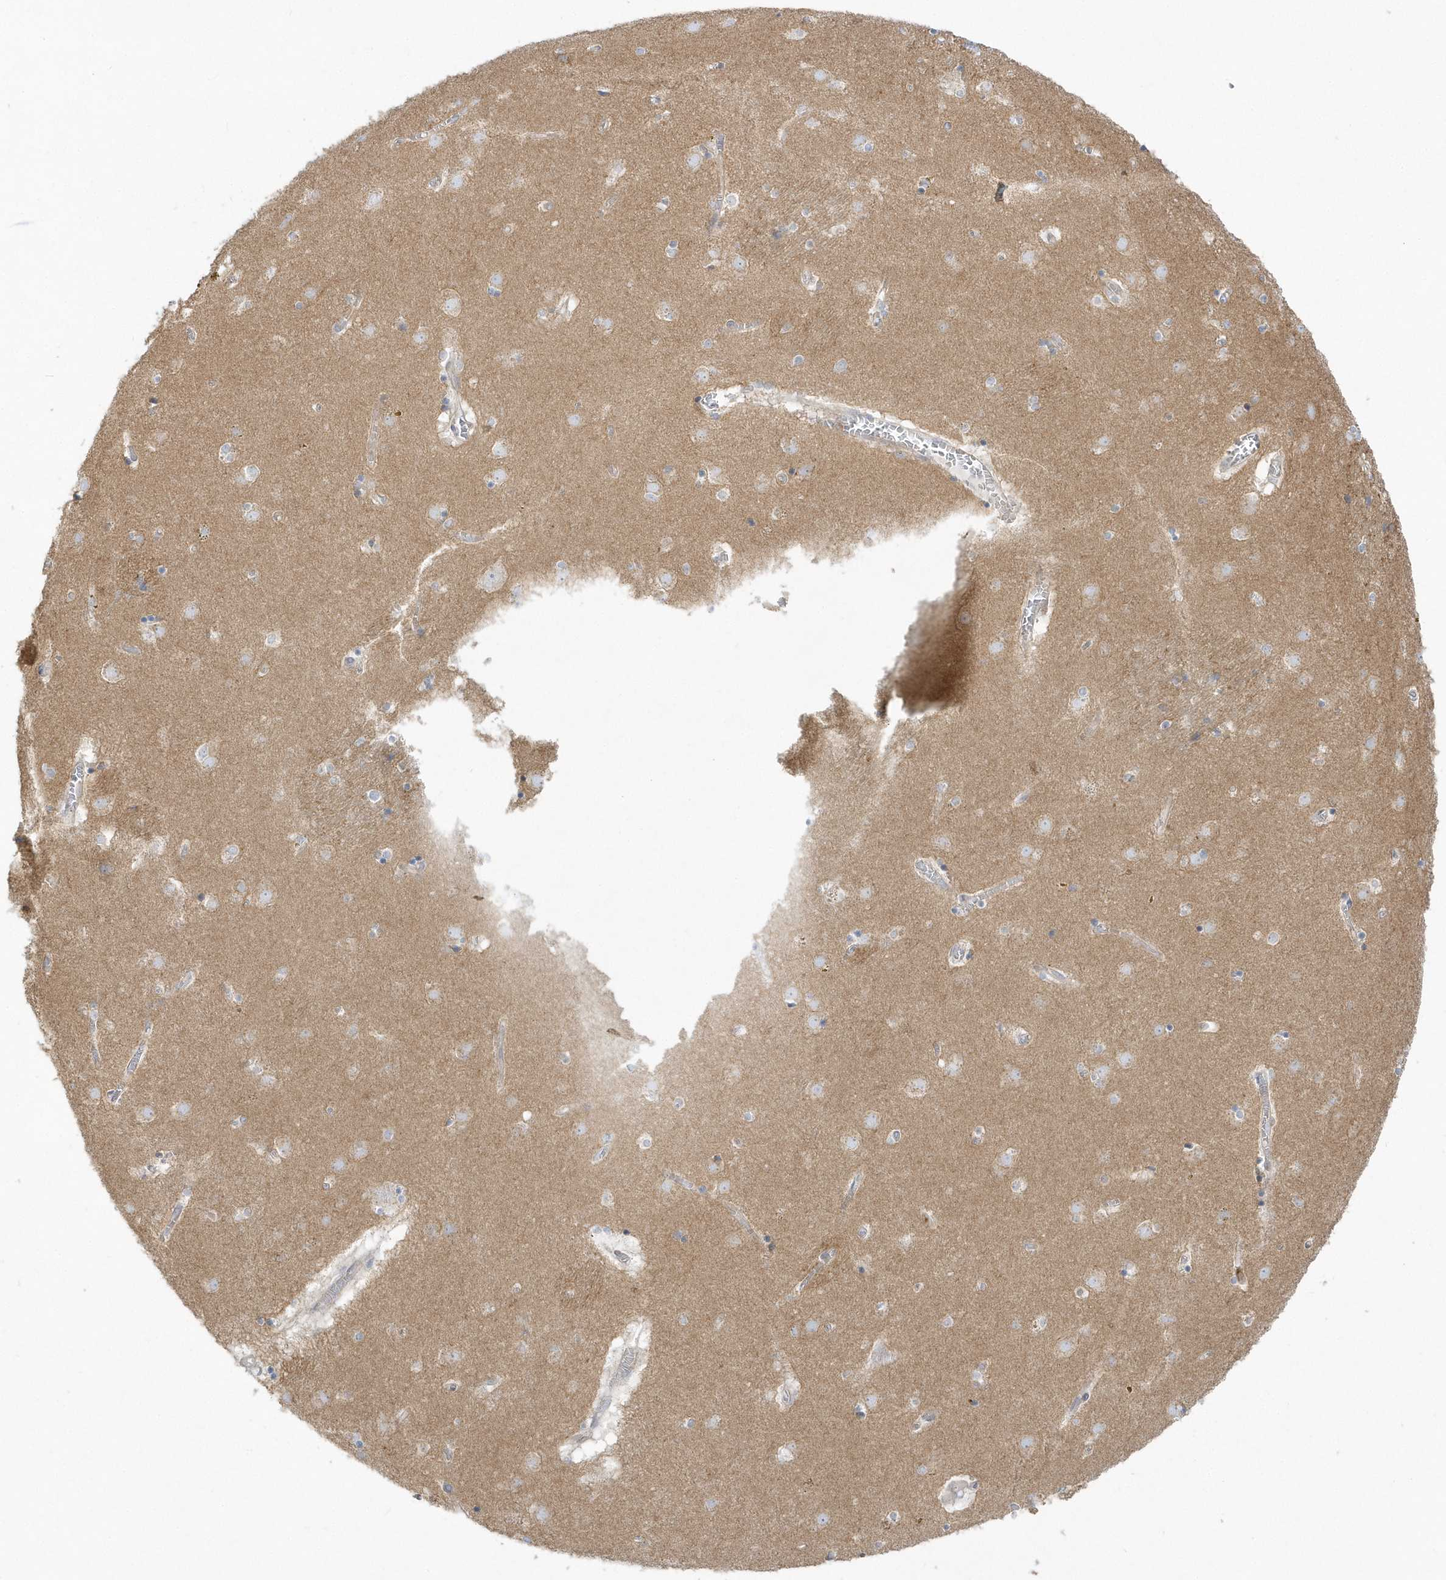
{"staining": {"intensity": "negative", "quantity": "none", "location": "none"}, "tissue": "caudate", "cell_type": "Glial cells", "image_type": "normal", "snomed": [{"axis": "morphology", "description": "Normal tissue, NOS"}, {"axis": "topography", "description": "Lateral ventricle wall"}], "caption": "Immunohistochemical staining of normal caudate exhibits no significant staining in glial cells.", "gene": "DNAJC18", "patient": {"sex": "male", "age": 70}}